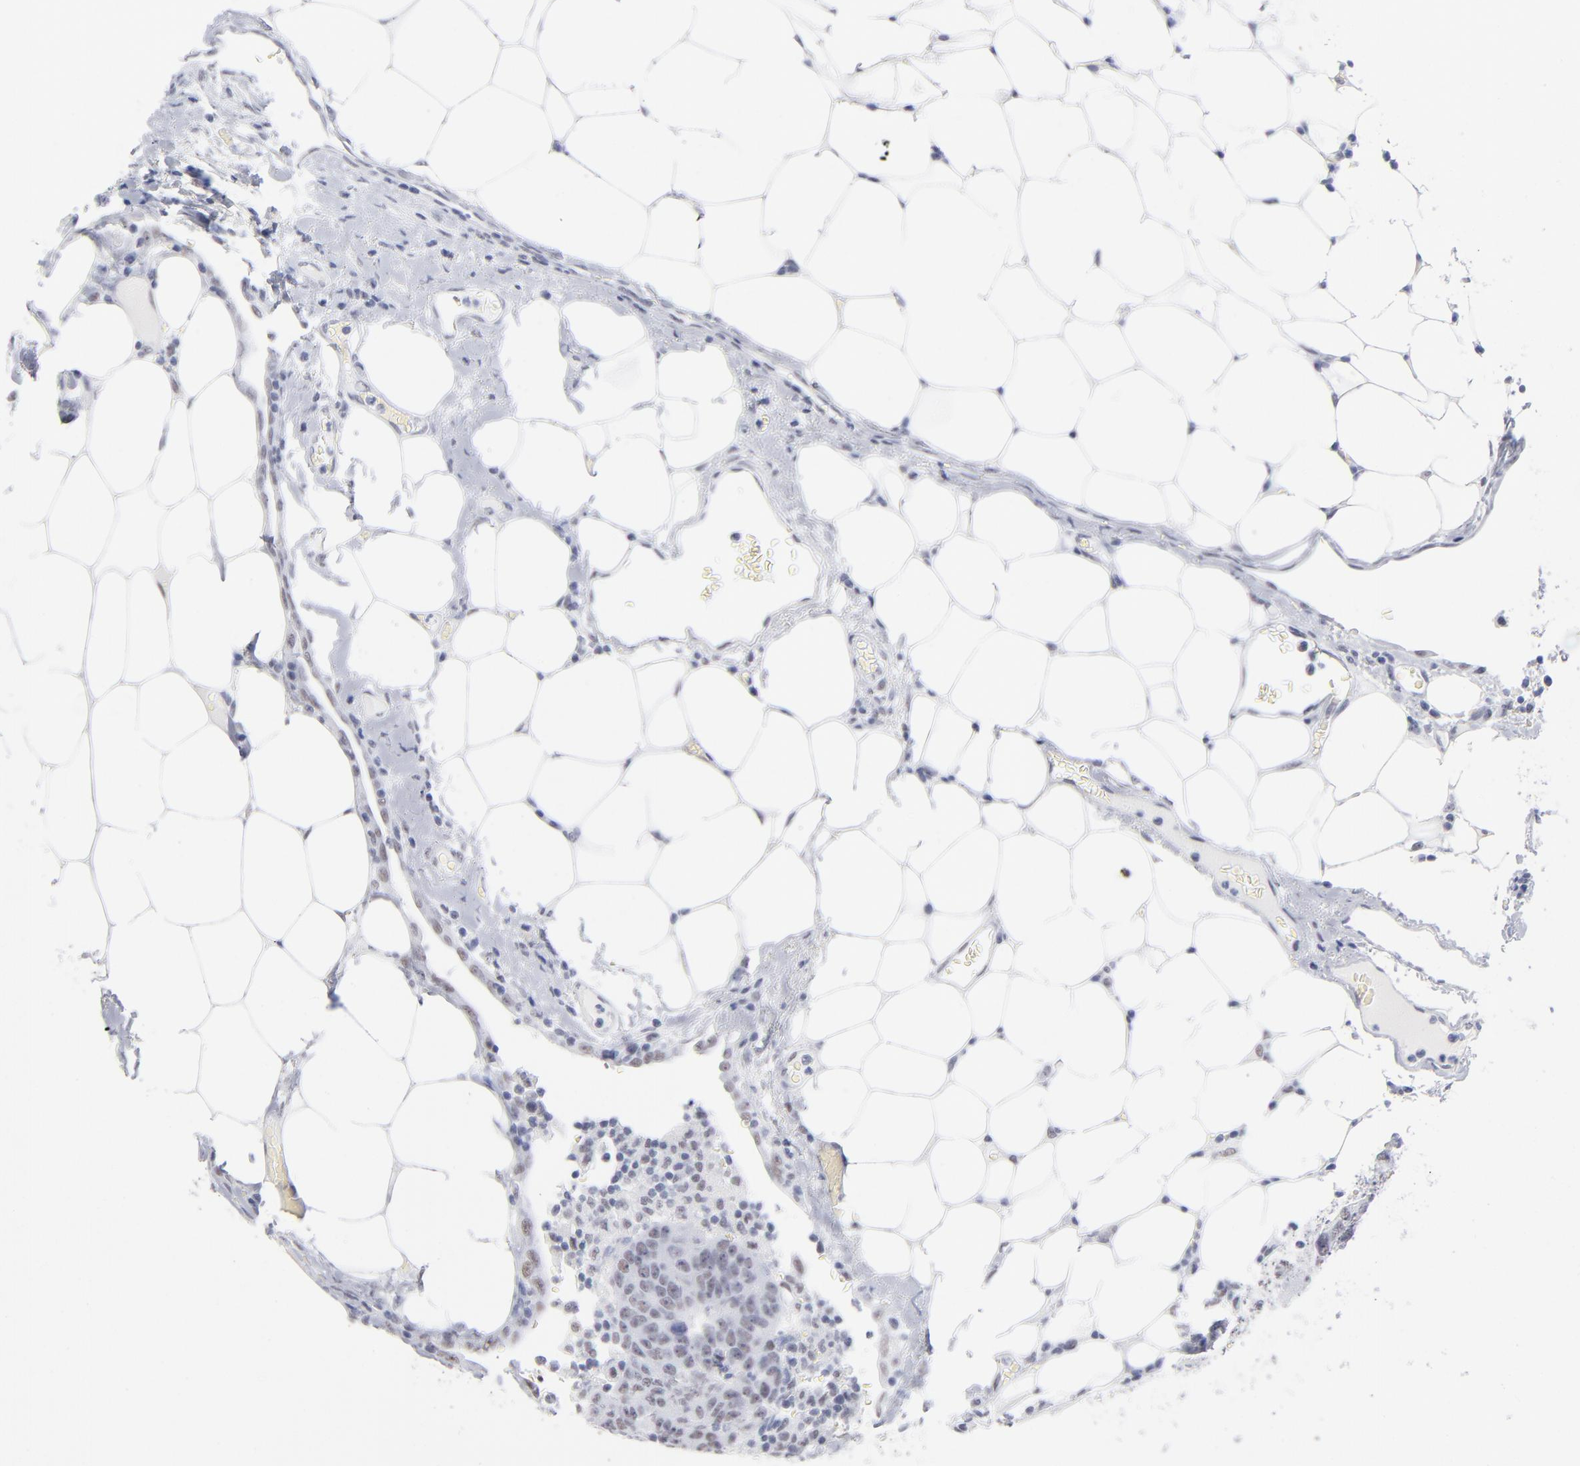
{"staining": {"intensity": "weak", "quantity": "25%-75%", "location": "nuclear"}, "tissue": "colorectal cancer", "cell_type": "Tumor cells", "image_type": "cancer", "snomed": [{"axis": "morphology", "description": "Adenocarcinoma, NOS"}, {"axis": "topography", "description": "Colon"}], "caption": "A low amount of weak nuclear positivity is seen in approximately 25%-75% of tumor cells in colorectal cancer tissue.", "gene": "SNRPB", "patient": {"sex": "female", "age": 86}}